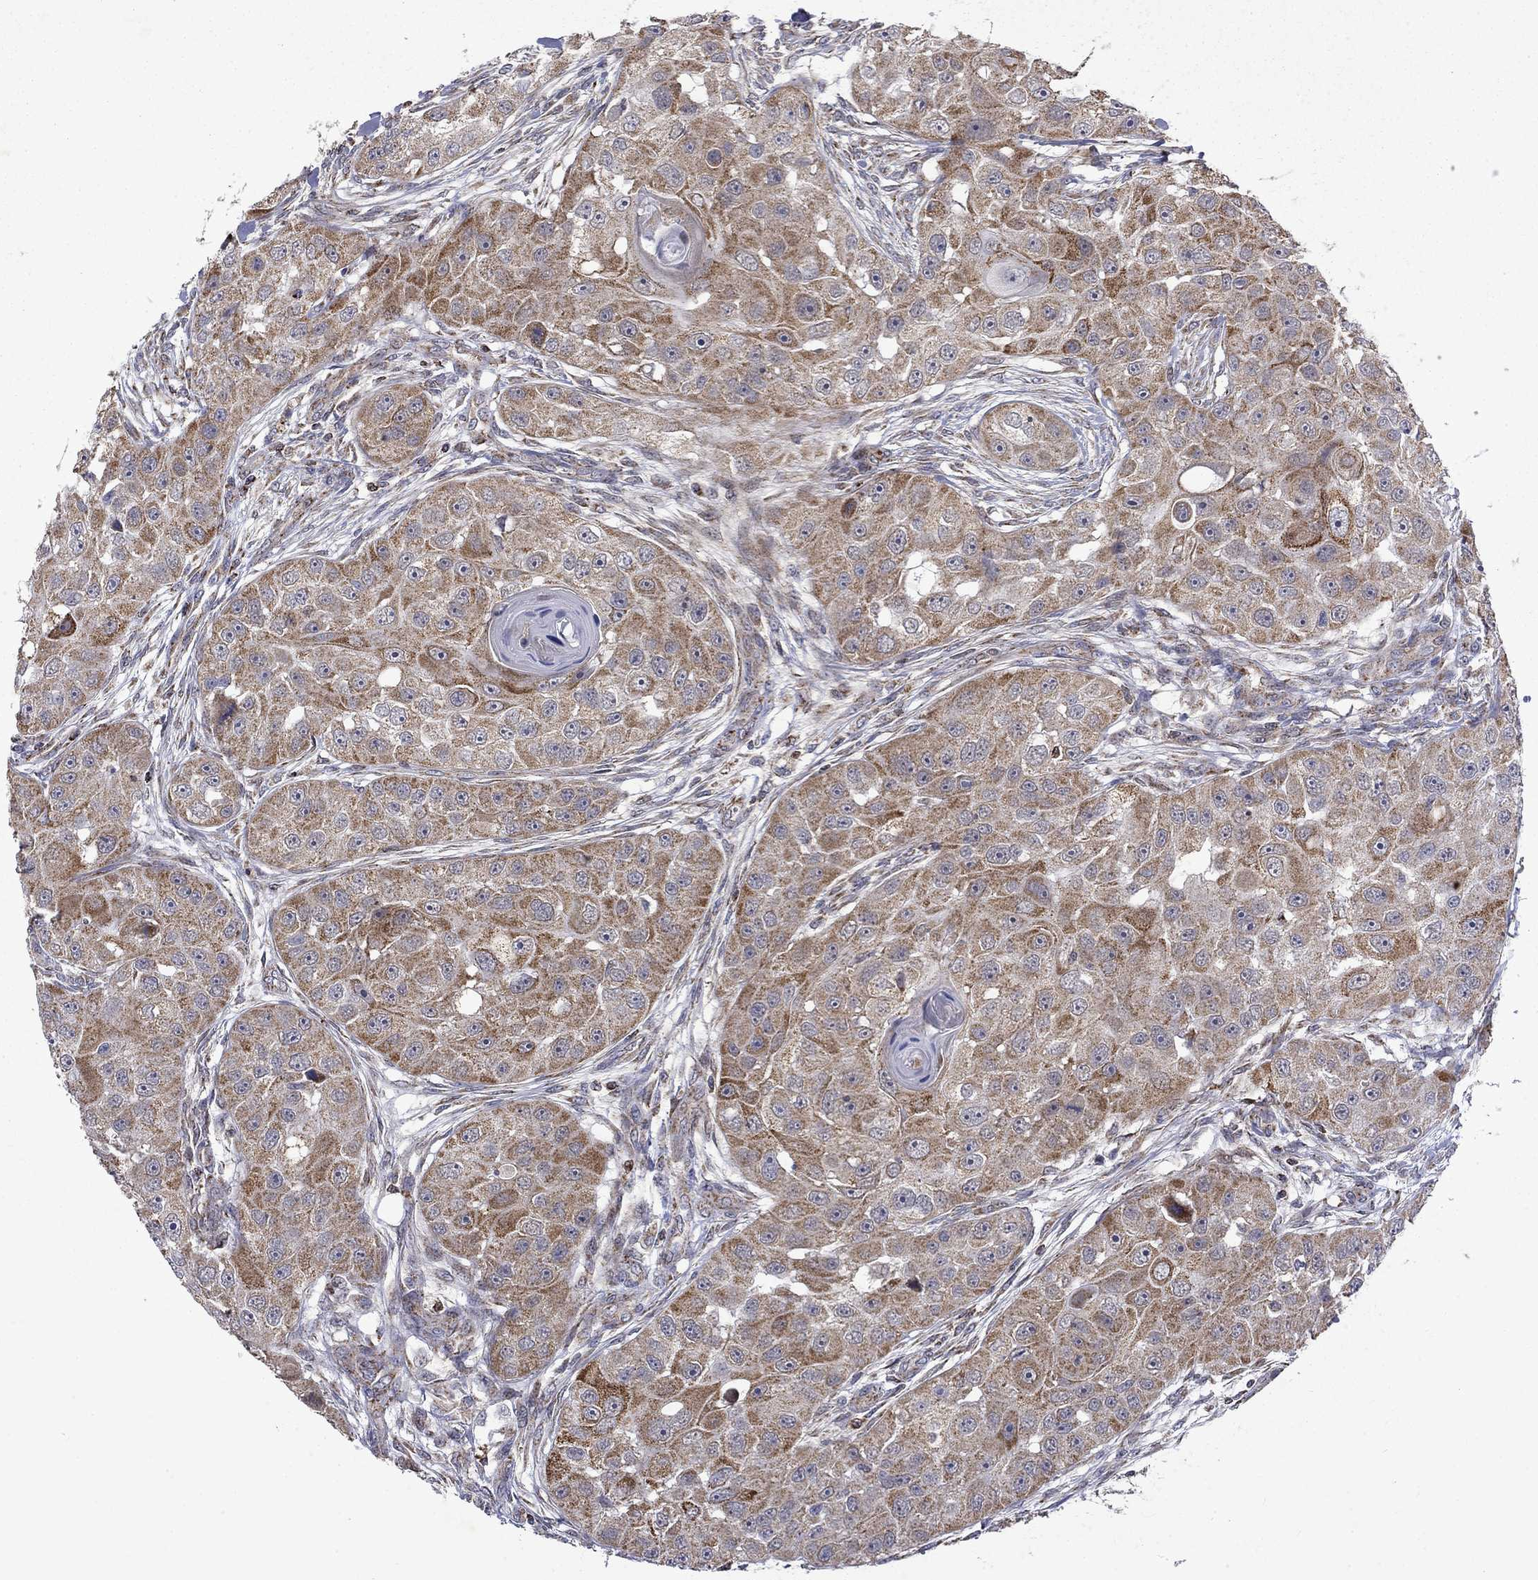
{"staining": {"intensity": "moderate", "quantity": ">75%", "location": "cytoplasmic/membranous"}, "tissue": "head and neck cancer", "cell_type": "Tumor cells", "image_type": "cancer", "snomed": [{"axis": "morphology", "description": "Squamous cell carcinoma, NOS"}, {"axis": "topography", "description": "Head-Neck"}], "caption": "Head and neck squamous cell carcinoma stained for a protein (brown) reveals moderate cytoplasmic/membranous positive positivity in approximately >75% of tumor cells.", "gene": "PCBP3", "patient": {"sex": "male", "age": 51}}